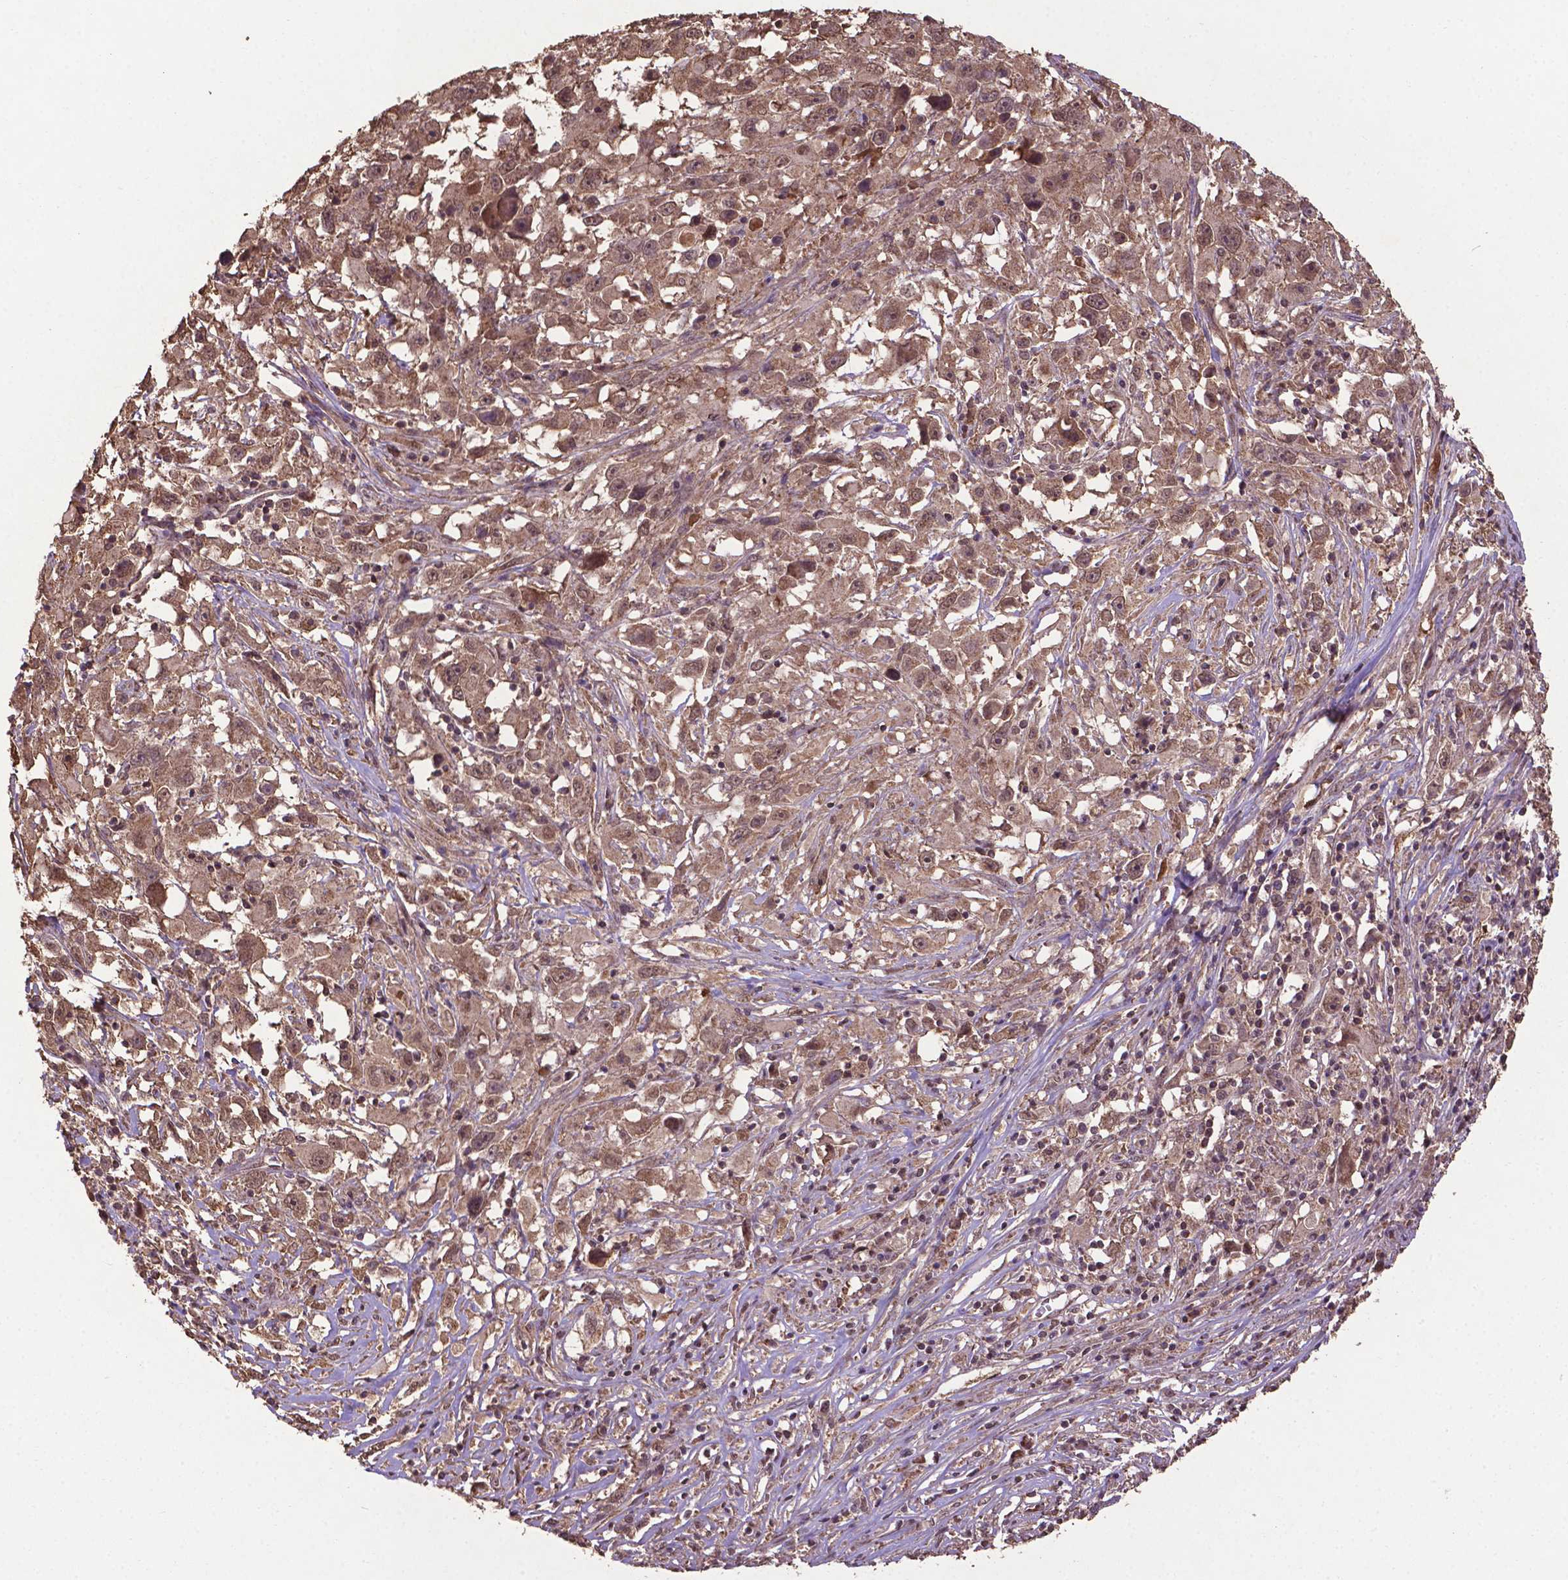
{"staining": {"intensity": "moderate", "quantity": ">75%", "location": "cytoplasmic/membranous,nuclear"}, "tissue": "melanoma", "cell_type": "Tumor cells", "image_type": "cancer", "snomed": [{"axis": "morphology", "description": "Malignant melanoma, Metastatic site"}, {"axis": "topography", "description": "Soft tissue"}], "caption": "High-magnification brightfield microscopy of melanoma stained with DAB (3,3'-diaminobenzidine) (brown) and counterstained with hematoxylin (blue). tumor cells exhibit moderate cytoplasmic/membranous and nuclear staining is identified in about>75% of cells.", "gene": "DCAF1", "patient": {"sex": "male", "age": 50}}